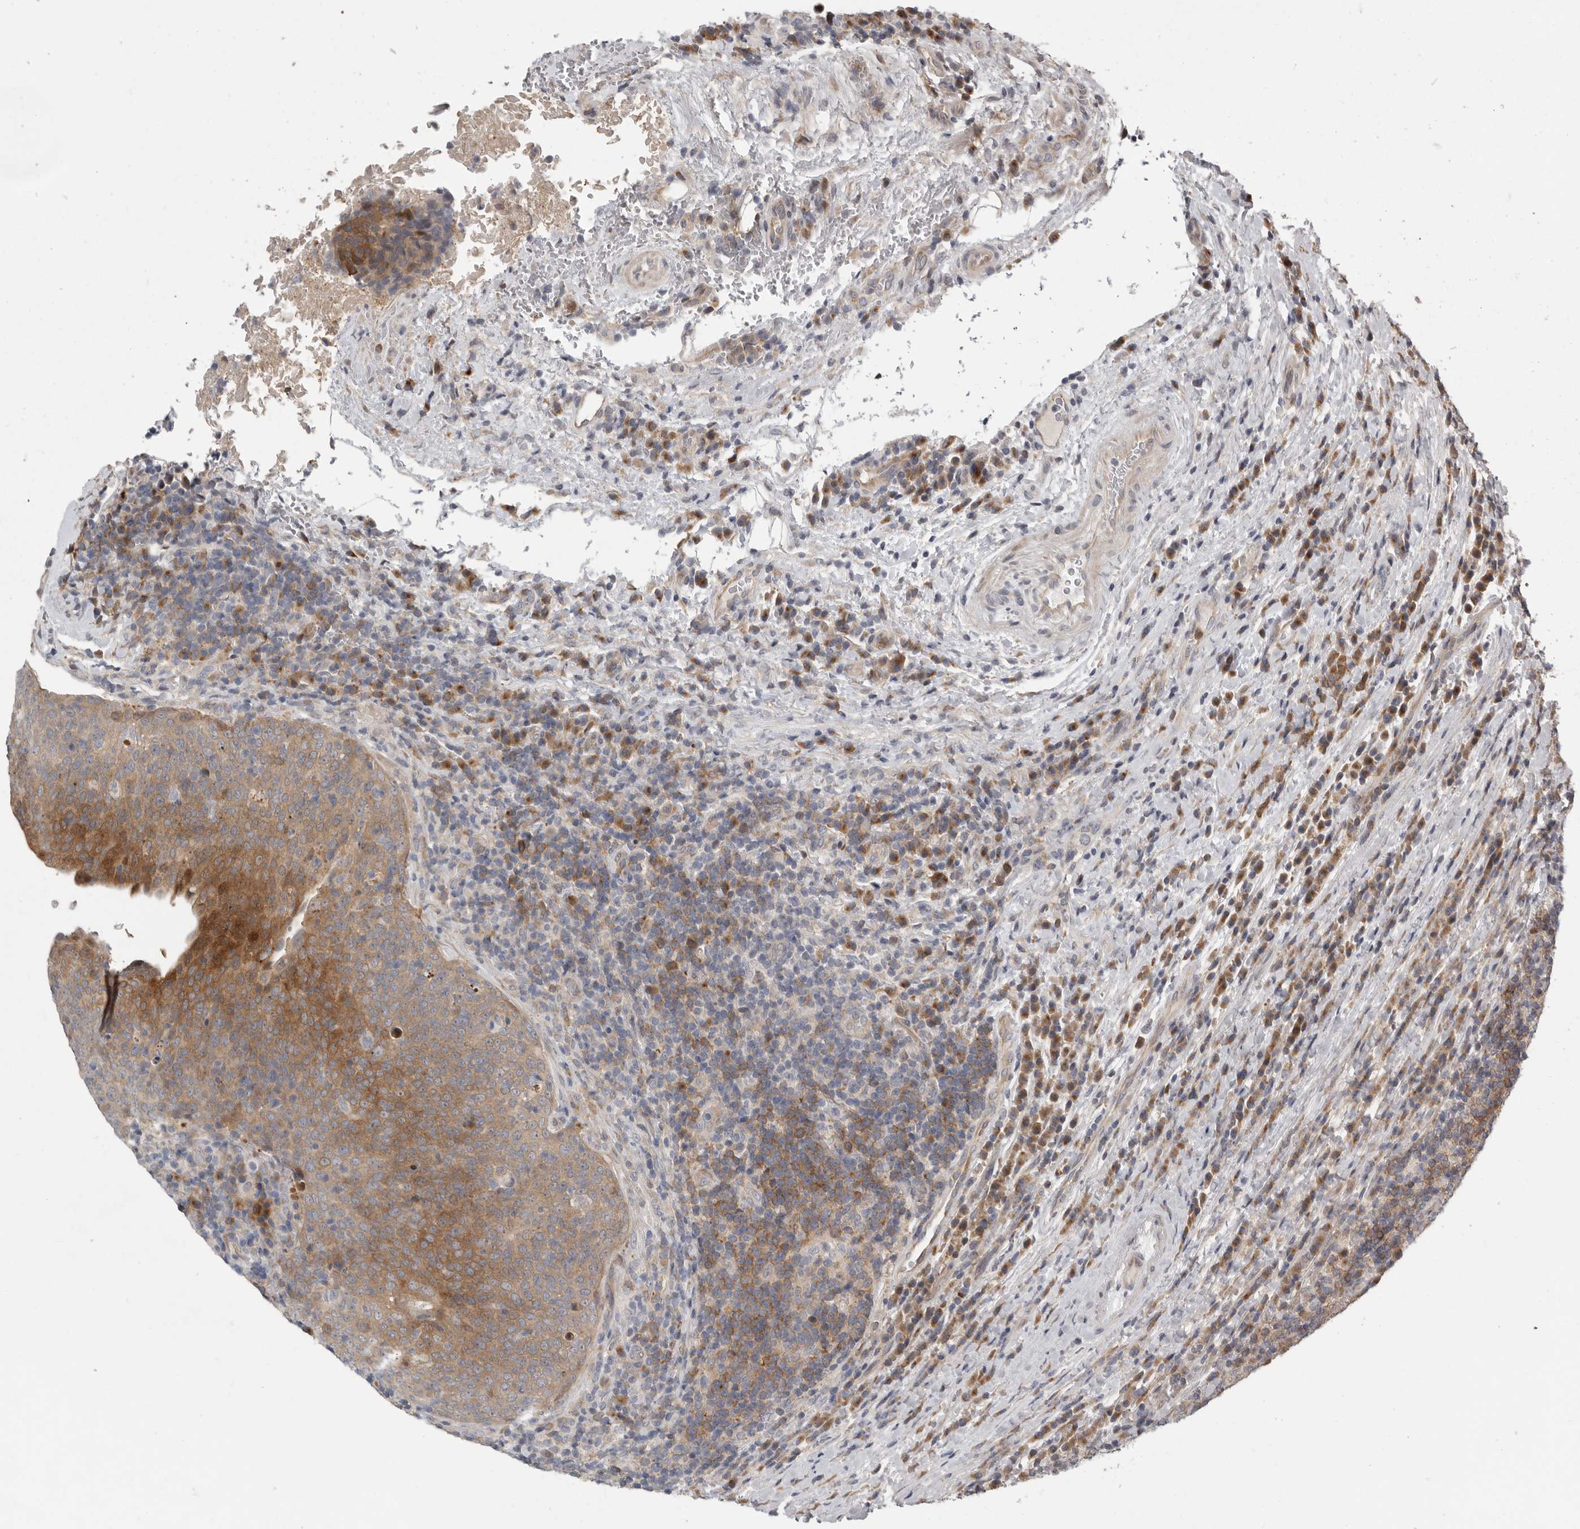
{"staining": {"intensity": "moderate", "quantity": ">75%", "location": "cytoplasmic/membranous"}, "tissue": "head and neck cancer", "cell_type": "Tumor cells", "image_type": "cancer", "snomed": [{"axis": "morphology", "description": "Squamous cell carcinoma, NOS"}, {"axis": "morphology", "description": "Squamous cell carcinoma, metastatic, NOS"}, {"axis": "topography", "description": "Lymph node"}, {"axis": "topography", "description": "Head-Neck"}], "caption": "Head and neck cancer stained for a protein (brown) reveals moderate cytoplasmic/membranous positive expression in about >75% of tumor cells.", "gene": "RALGPS2", "patient": {"sex": "male", "age": 62}}